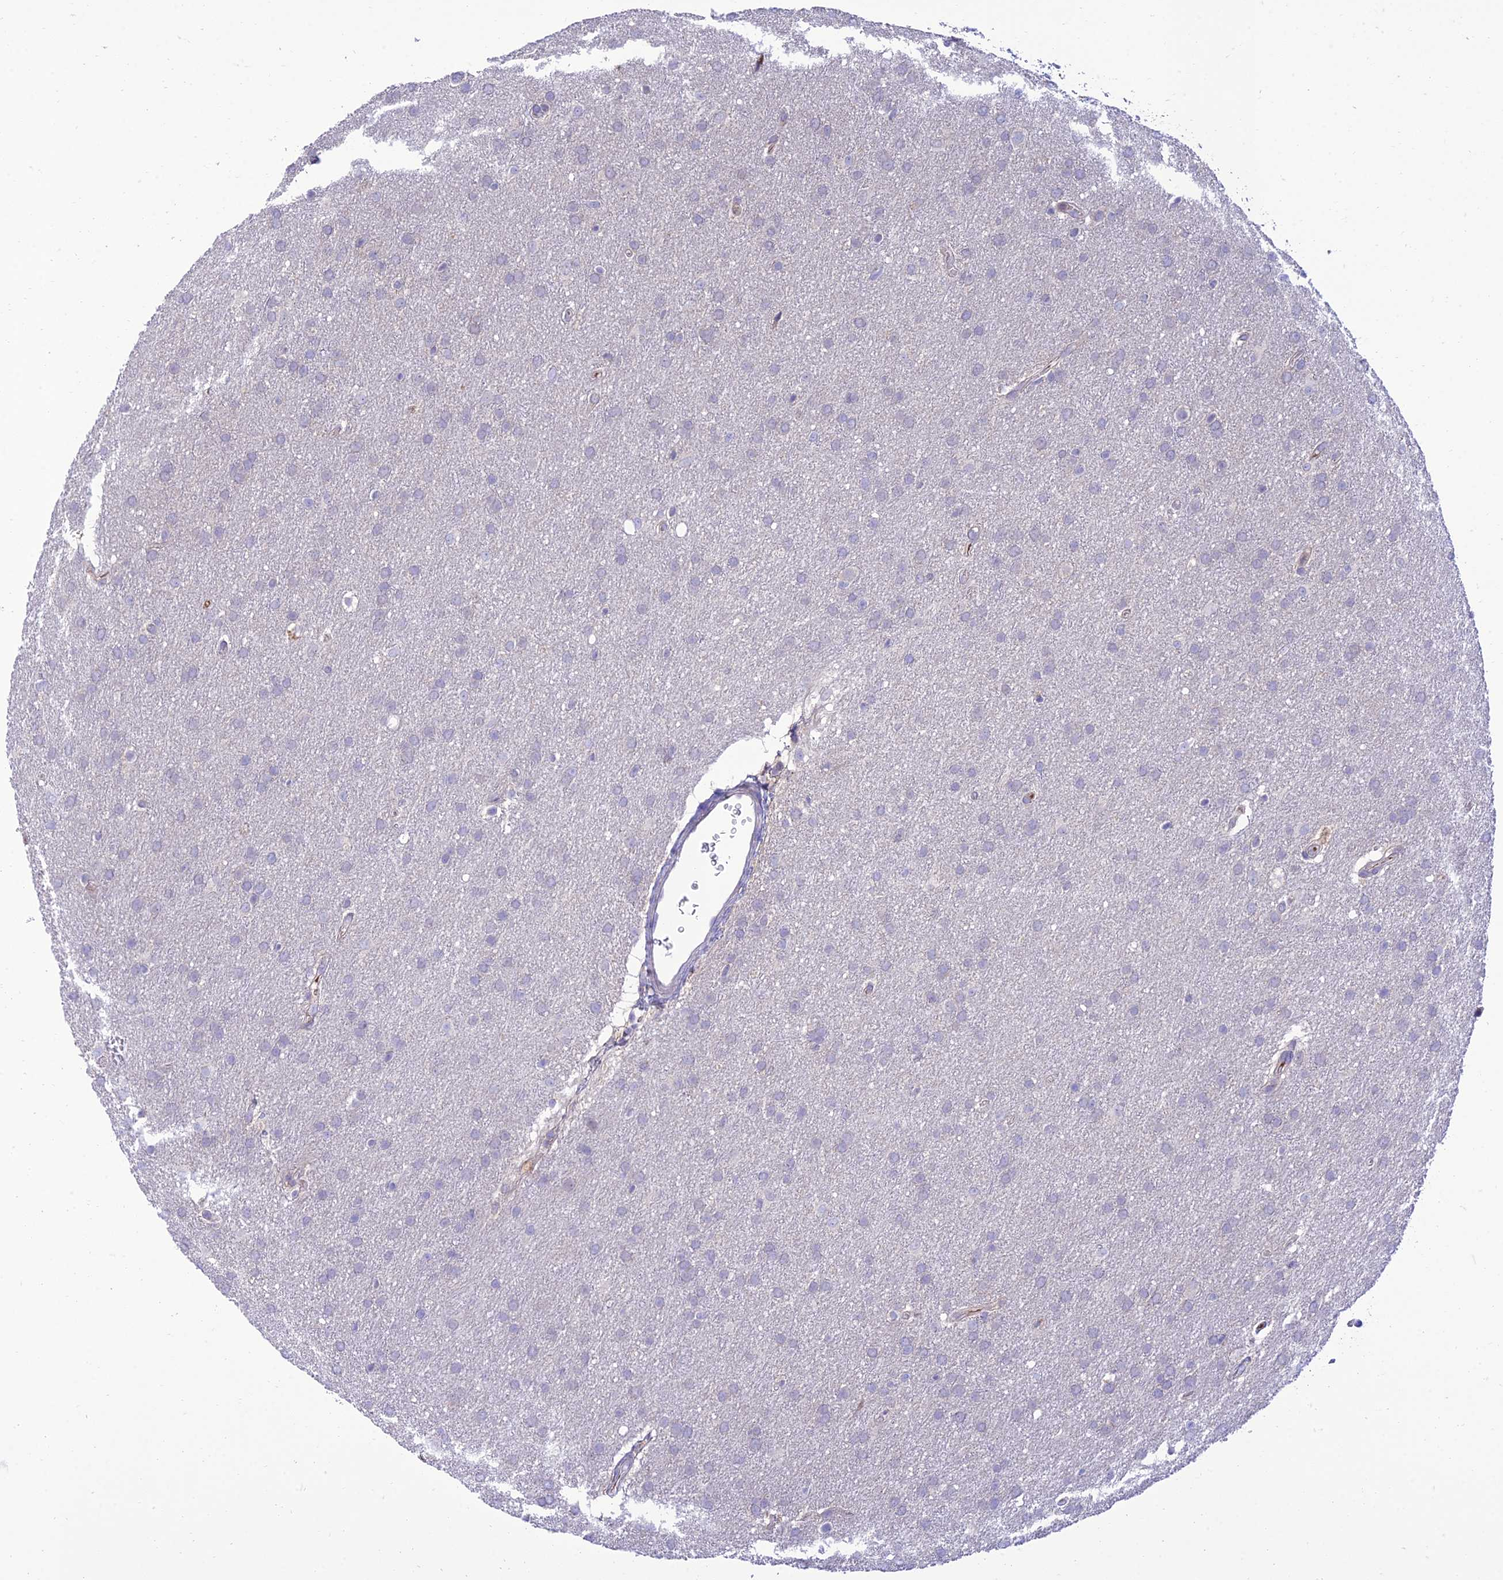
{"staining": {"intensity": "negative", "quantity": "none", "location": "none"}, "tissue": "glioma", "cell_type": "Tumor cells", "image_type": "cancer", "snomed": [{"axis": "morphology", "description": "Glioma, malignant, Low grade"}, {"axis": "topography", "description": "Brain"}], "caption": "Photomicrograph shows no protein staining in tumor cells of glioma tissue.", "gene": "IRAK3", "patient": {"sex": "female", "age": 32}}